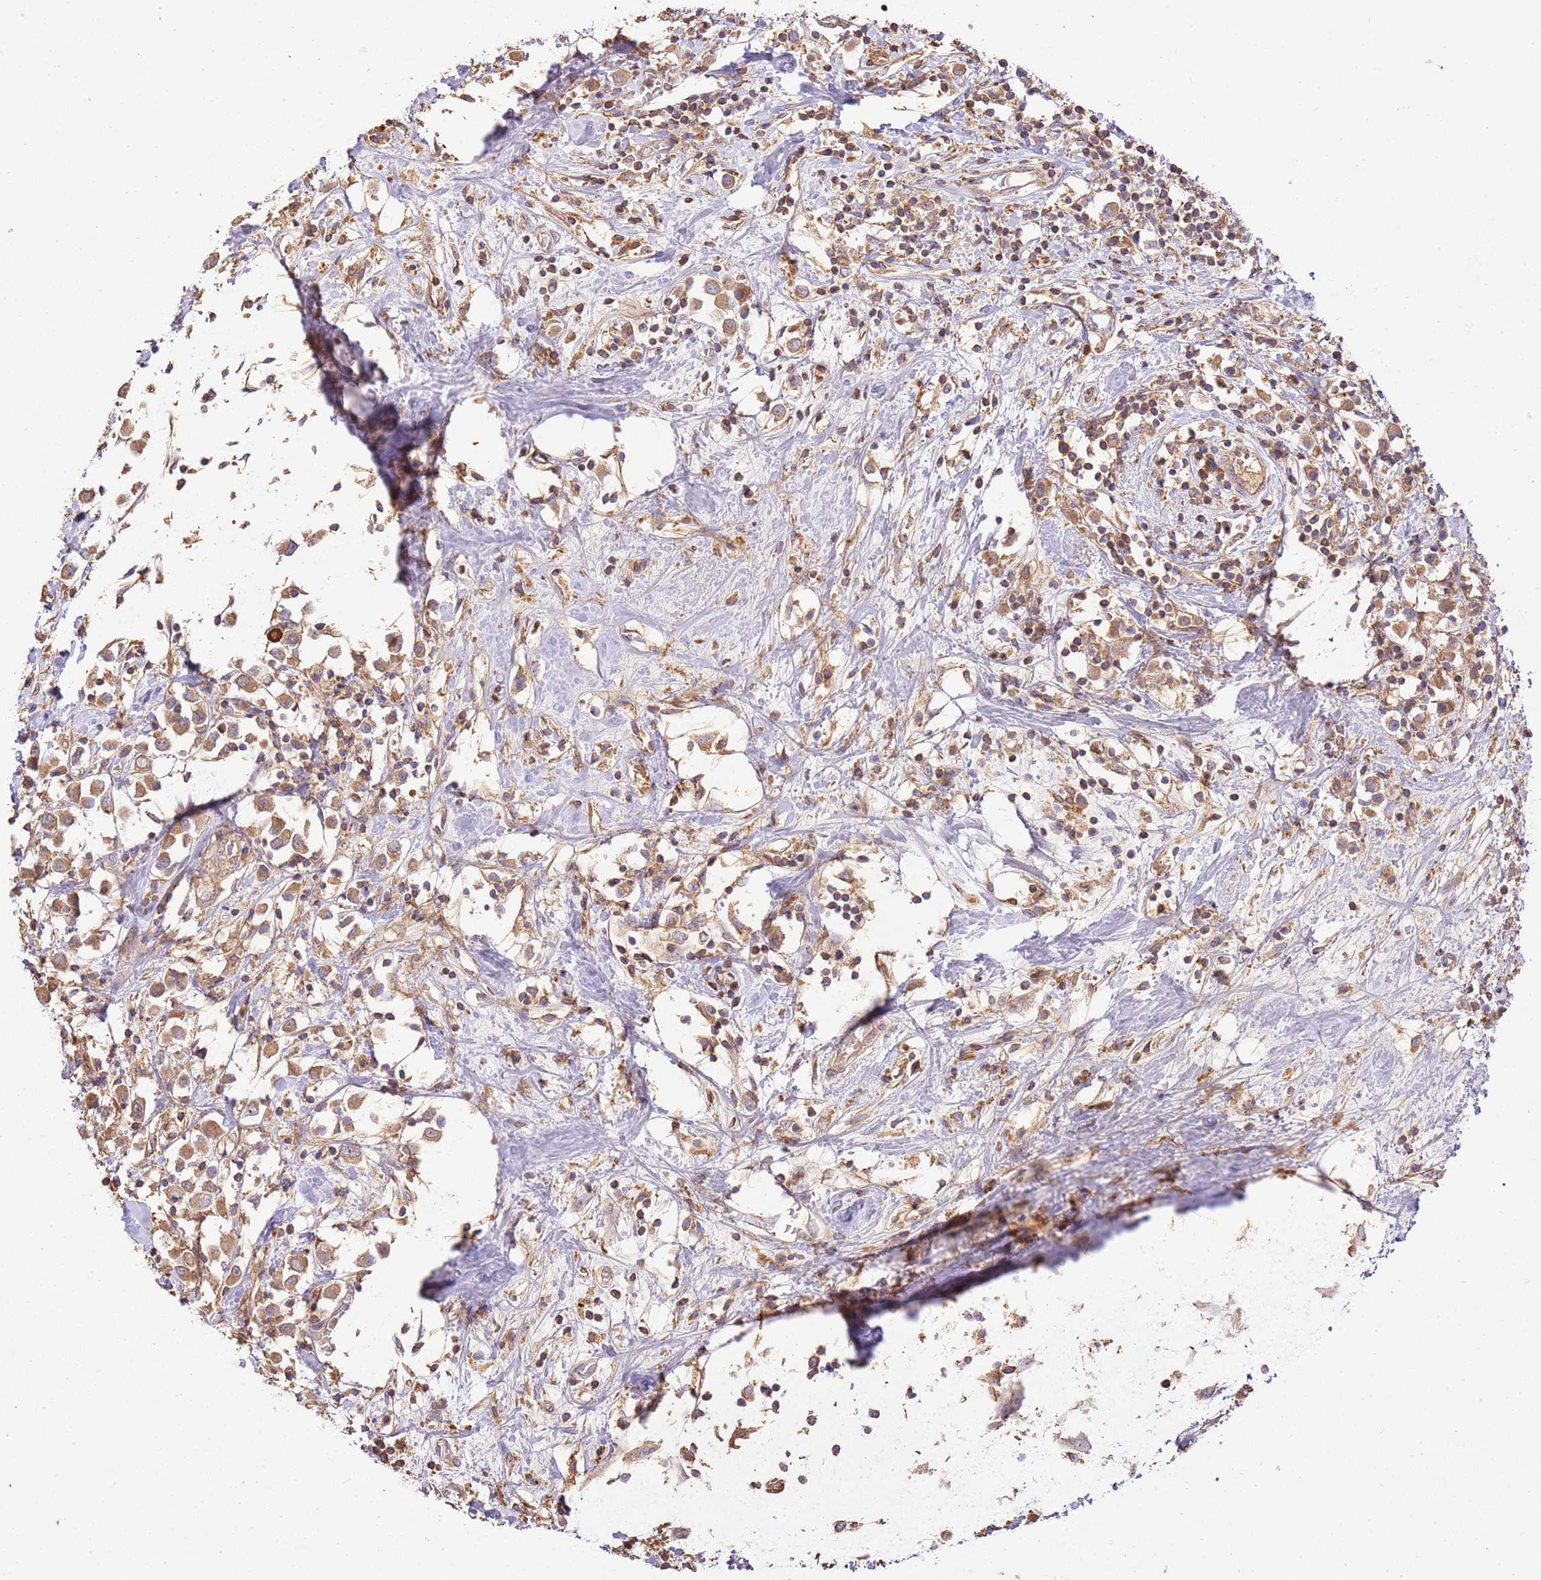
{"staining": {"intensity": "moderate", "quantity": ">75%", "location": "cytoplasmic/membranous"}, "tissue": "breast cancer", "cell_type": "Tumor cells", "image_type": "cancer", "snomed": [{"axis": "morphology", "description": "Duct carcinoma"}, {"axis": "topography", "description": "Breast"}], "caption": "DAB (3,3'-diaminobenzidine) immunohistochemical staining of human breast cancer reveals moderate cytoplasmic/membranous protein positivity in approximately >75% of tumor cells.", "gene": "CEP55", "patient": {"sex": "female", "age": 61}}